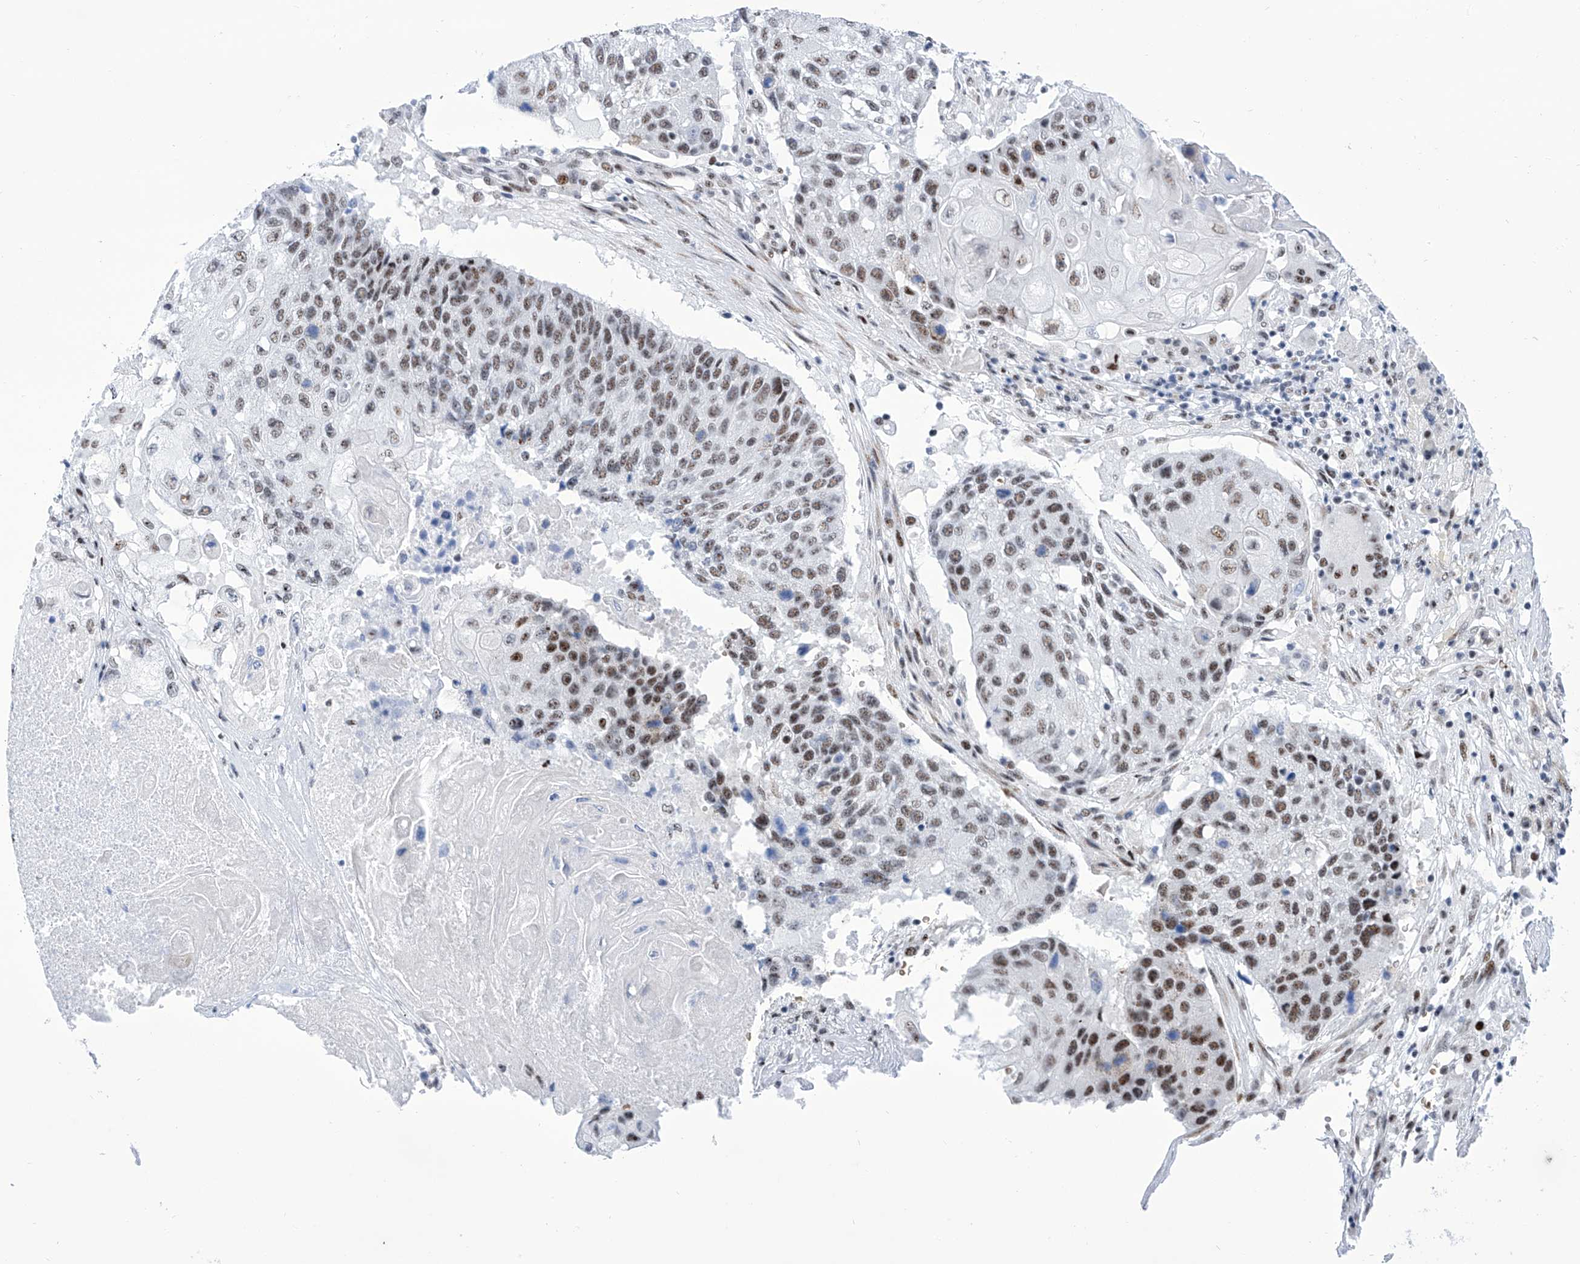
{"staining": {"intensity": "moderate", "quantity": ">75%", "location": "nuclear"}, "tissue": "lung cancer", "cell_type": "Tumor cells", "image_type": "cancer", "snomed": [{"axis": "morphology", "description": "Squamous cell carcinoma, NOS"}, {"axis": "topography", "description": "Lung"}], "caption": "A medium amount of moderate nuclear expression is appreciated in approximately >75% of tumor cells in squamous cell carcinoma (lung) tissue.", "gene": "SART1", "patient": {"sex": "male", "age": 61}}